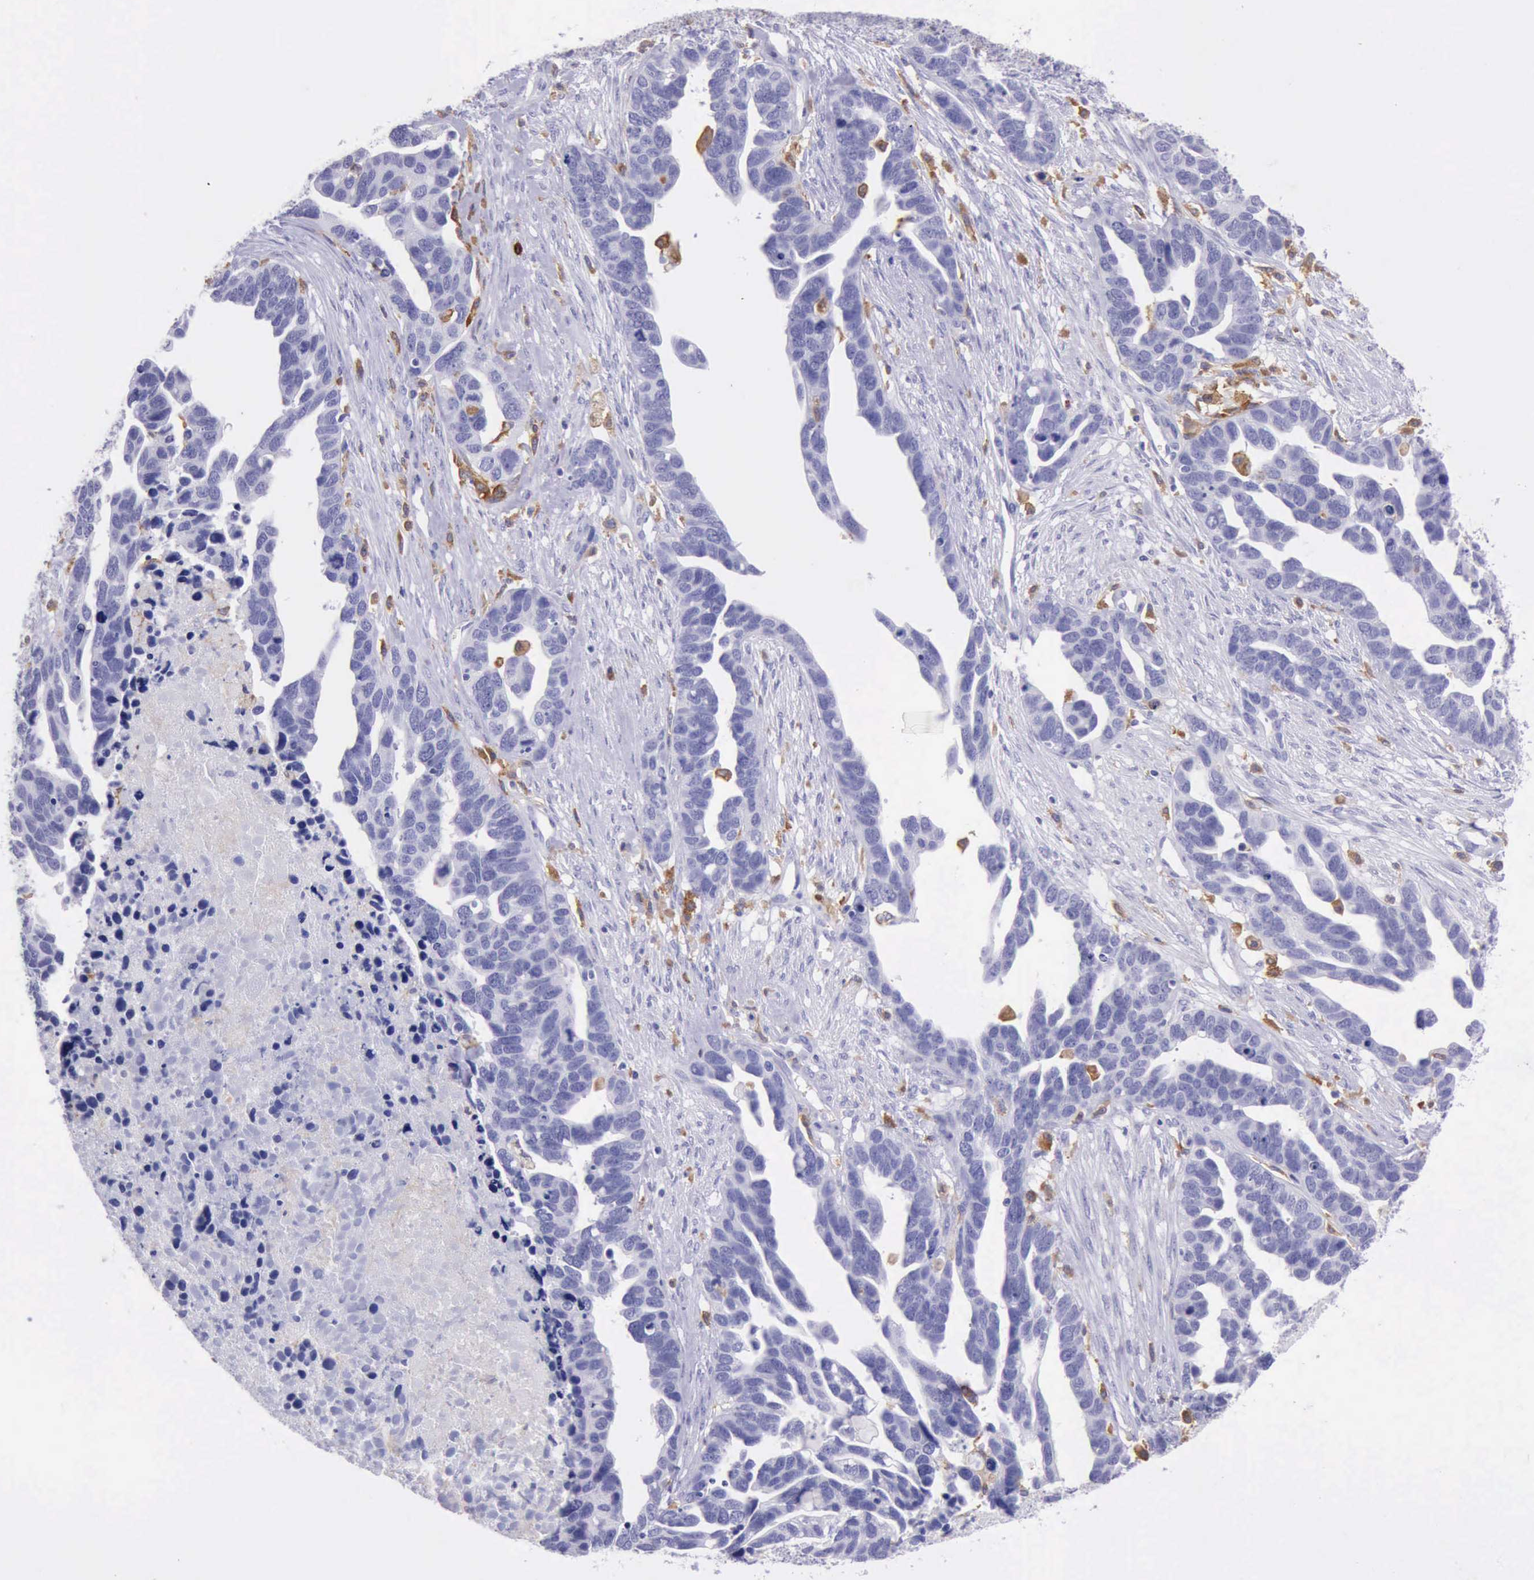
{"staining": {"intensity": "negative", "quantity": "none", "location": "none"}, "tissue": "ovarian cancer", "cell_type": "Tumor cells", "image_type": "cancer", "snomed": [{"axis": "morphology", "description": "Cystadenocarcinoma, serous, NOS"}, {"axis": "topography", "description": "Ovary"}], "caption": "Tumor cells are negative for protein expression in human ovarian cancer.", "gene": "BTK", "patient": {"sex": "female", "age": 54}}